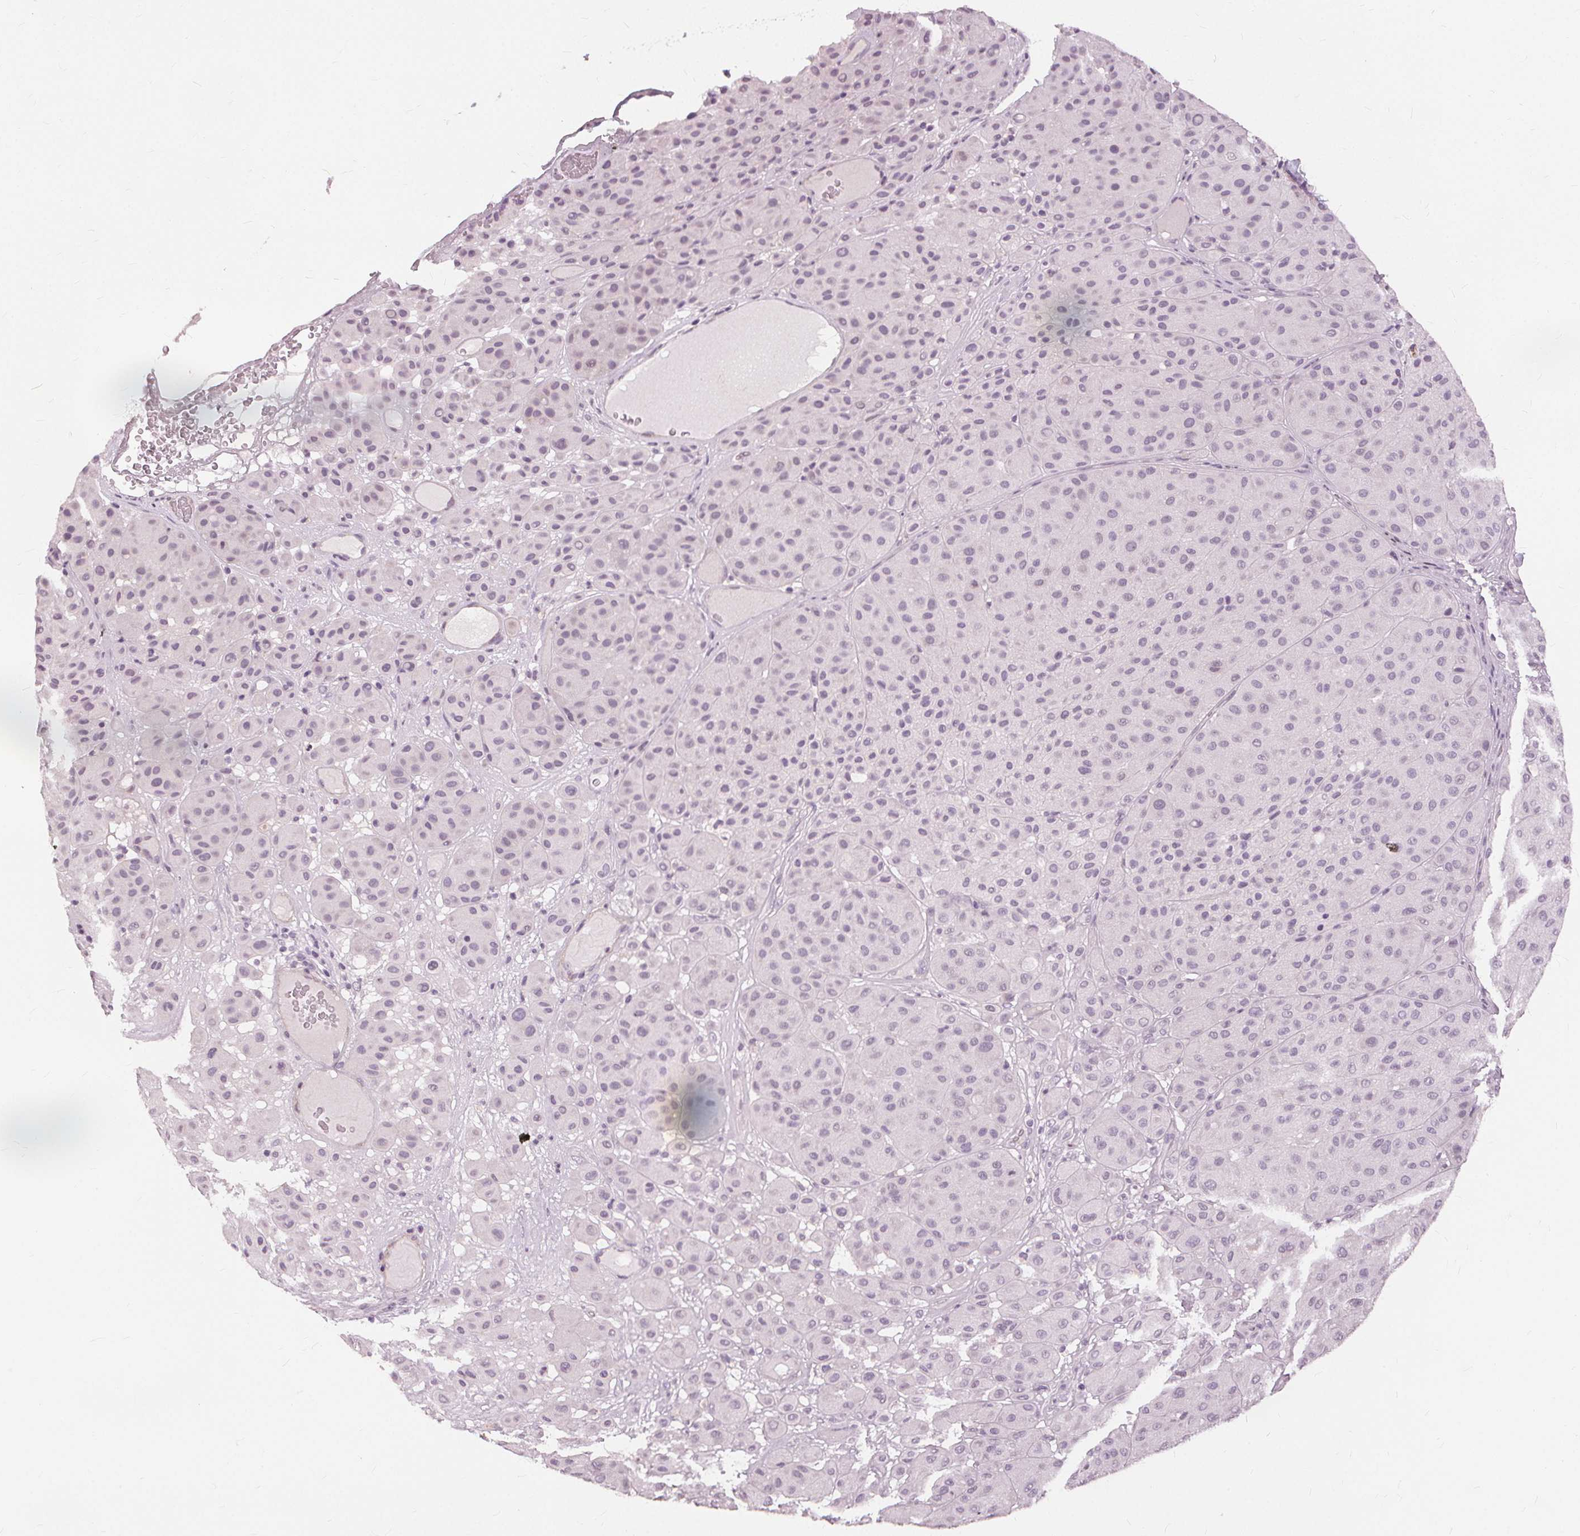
{"staining": {"intensity": "negative", "quantity": "none", "location": "none"}, "tissue": "melanoma", "cell_type": "Tumor cells", "image_type": "cancer", "snomed": [{"axis": "morphology", "description": "Malignant melanoma, Metastatic site"}, {"axis": "topography", "description": "Smooth muscle"}], "caption": "DAB immunohistochemical staining of melanoma reveals no significant expression in tumor cells.", "gene": "SFTPD", "patient": {"sex": "male", "age": 41}}